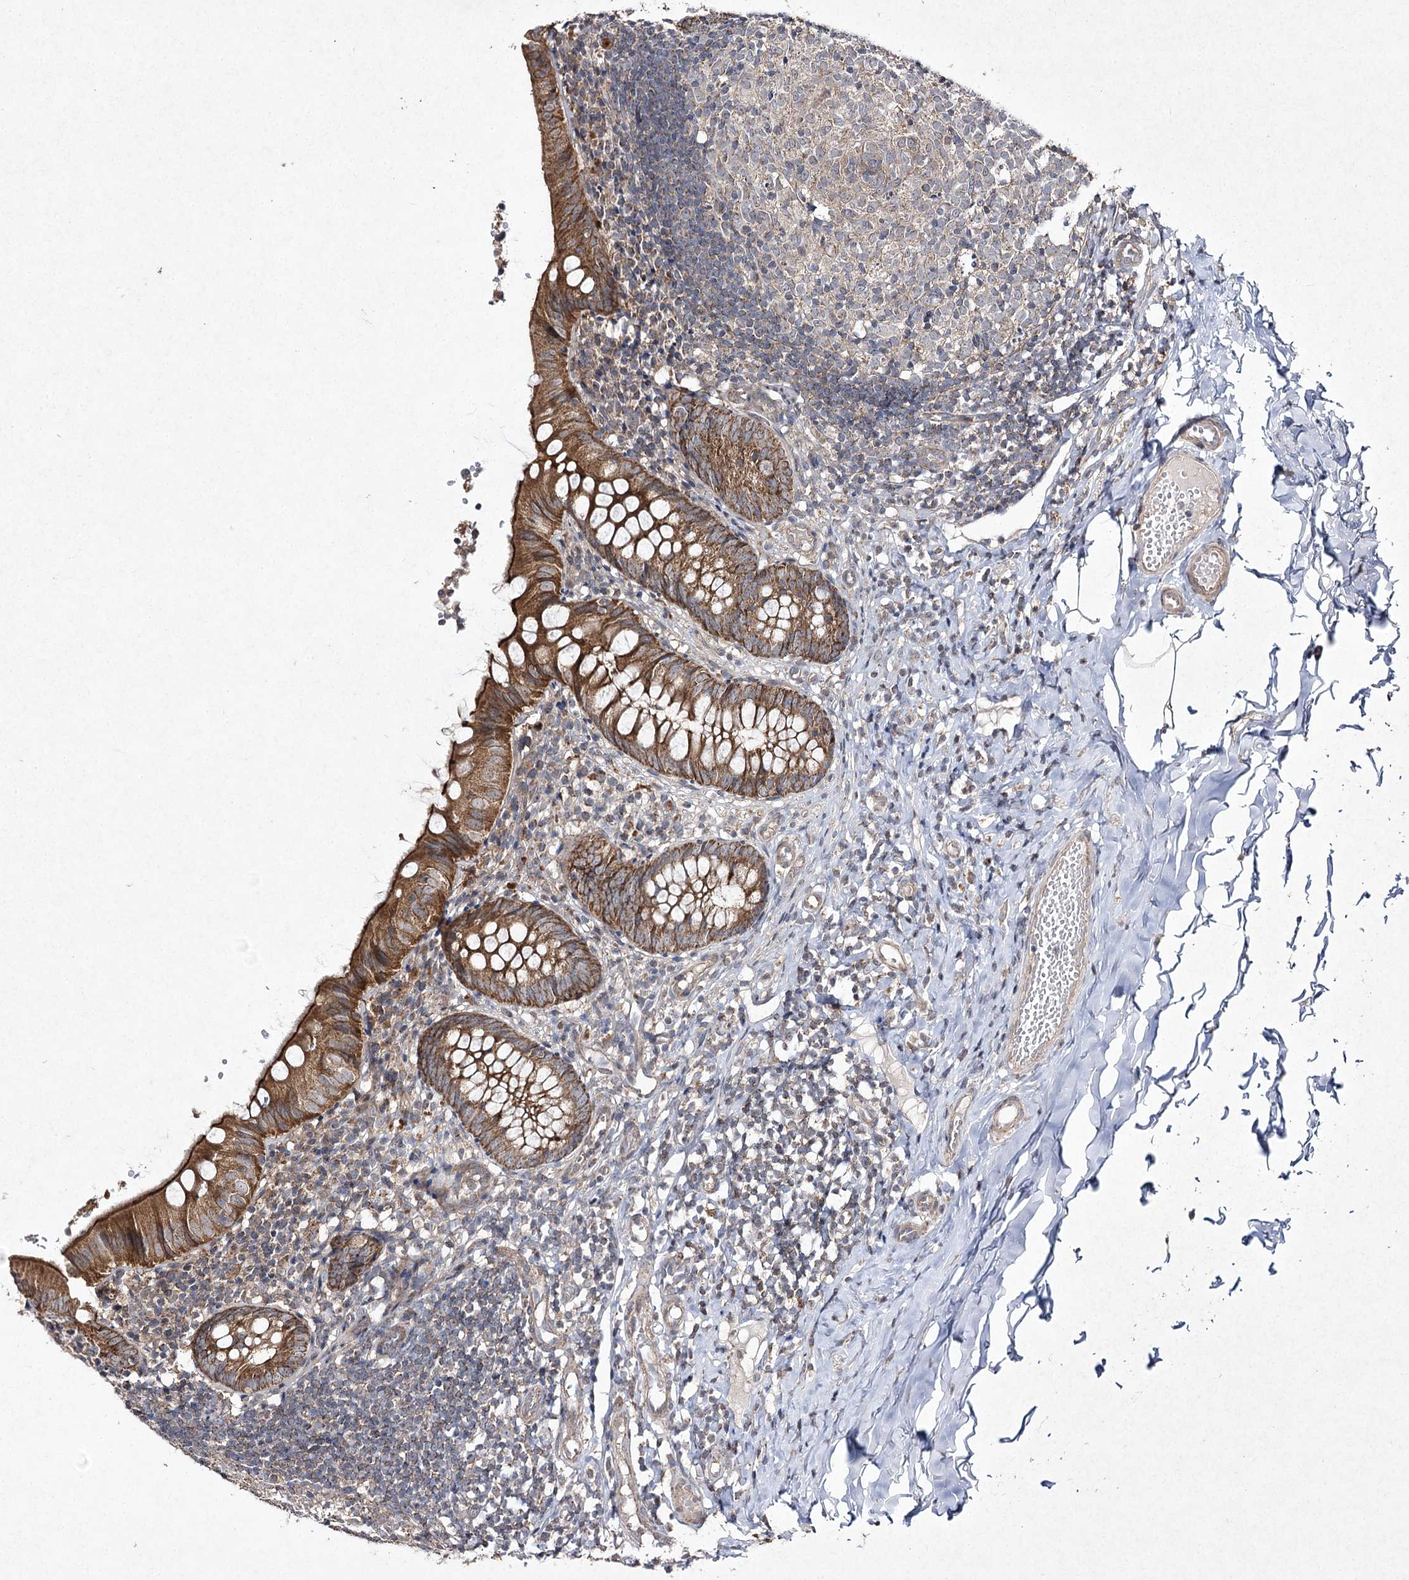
{"staining": {"intensity": "strong", "quantity": ">75%", "location": "cytoplasmic/membranous"}, "tissue": "appendix", "cell_type": "Glandular cells", "image_type": "normal", "snomed": [{"axis": "morphology", "description": "Normal tissue, NOS"}, {"axis": "topography", "description": "Appendix"}], "caption": "IHC (DAB) staining of benign appendix demonstrates strong cytoplasmic/membranous protein staining in approximately >75% of glandular cells. Nuclei are stained in blue.", "gene": "FANCL", "patient": {"sex": "male", "age": 8}}